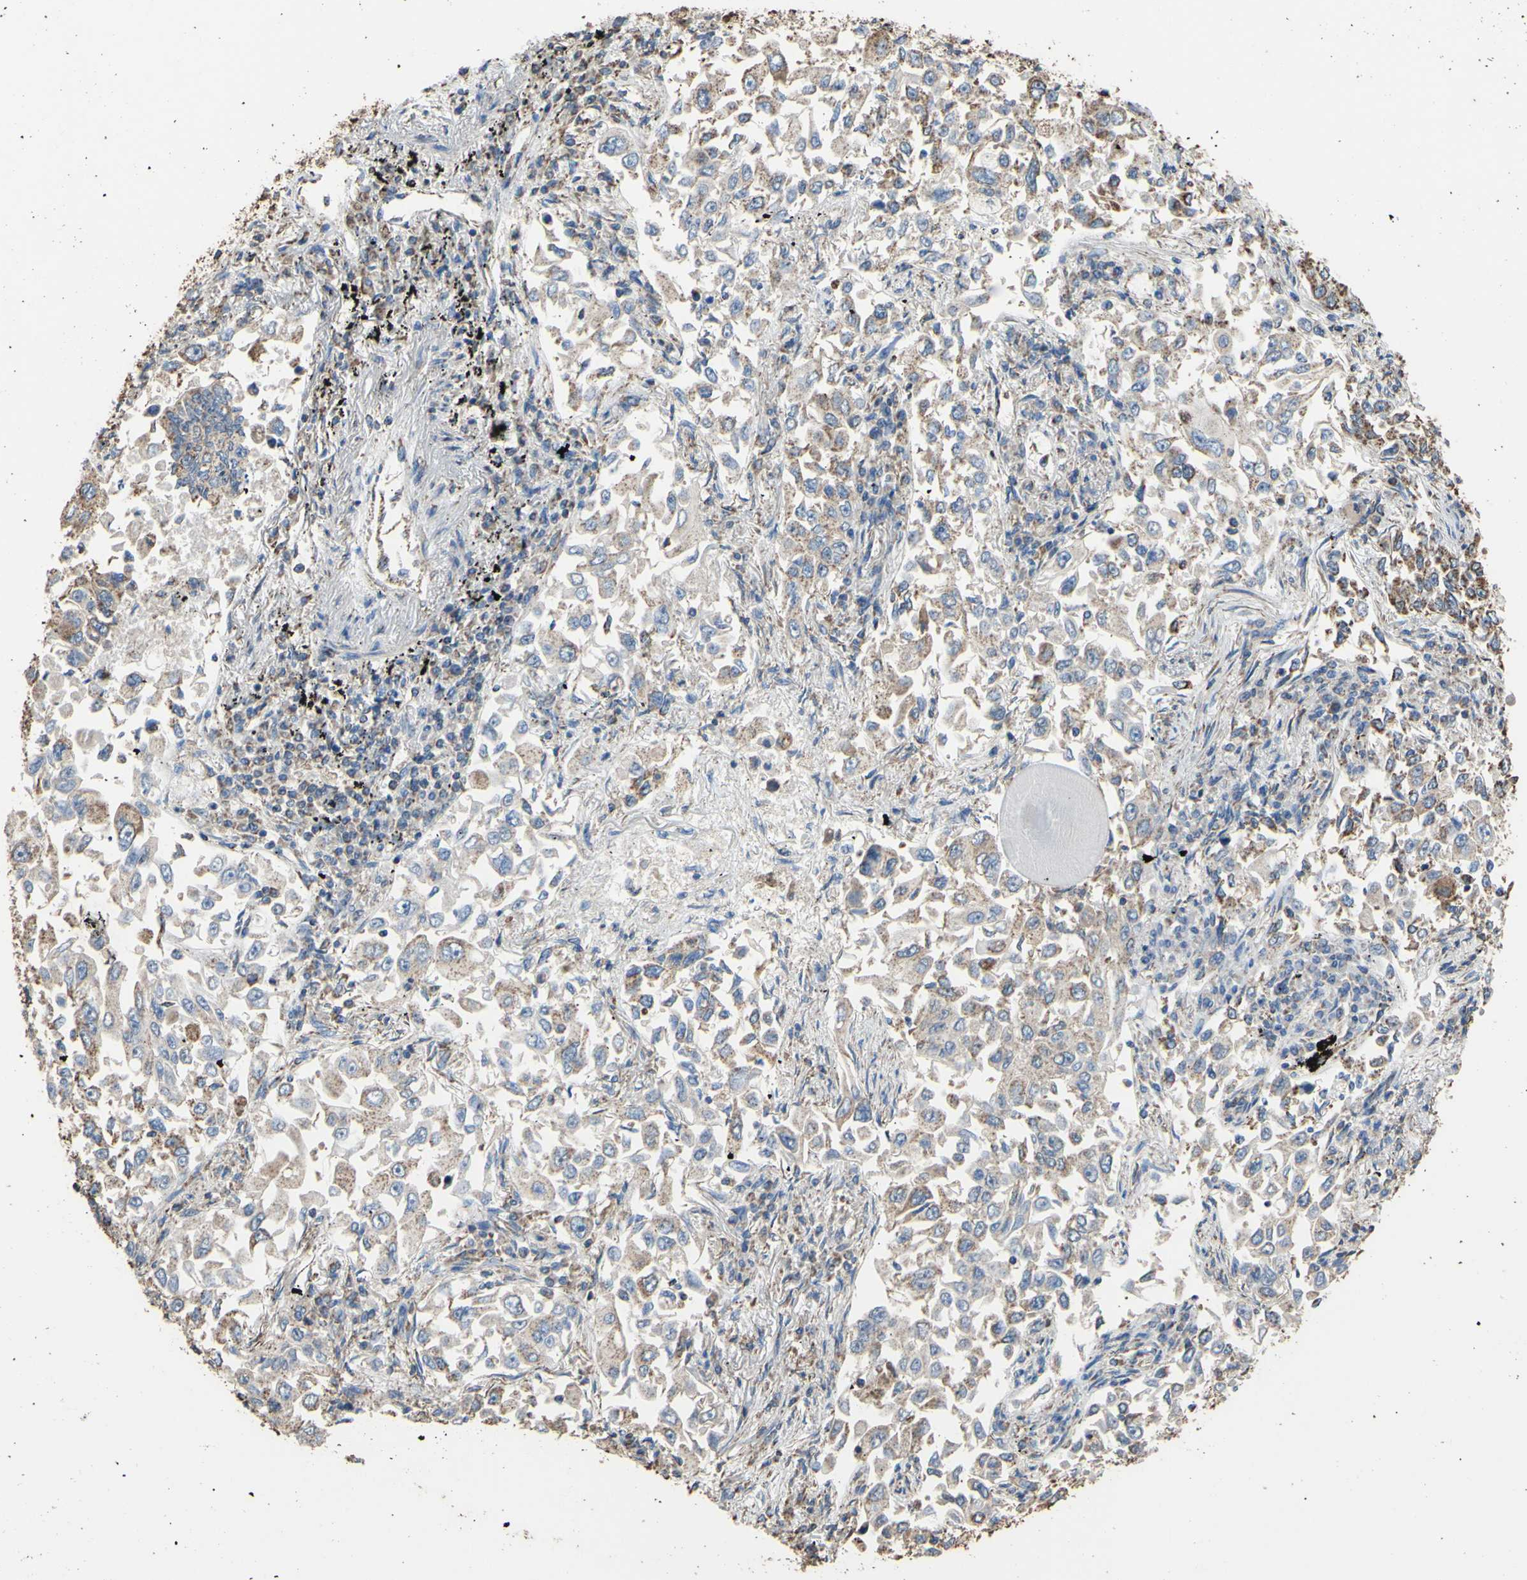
{"staining": {"intensity": "weak", "quantity": ">75%", "location": "cytoplasmic/membranous"}, "tissue": "lung cancer", "cell_type": "Tumor cells", "image_type": "cancer", "snomed": [{"axis": "morphology", "description": "Adenocarcinoma, NOS"}, {"axis": "topography", "description": "Lung"}], "caption": "Tumor cells exhibit low levels of weak cytoplasmic/membranous staining in about >75% of cells in lung cancer (adenocarcinoma).", "gene": "CMKLR2", "patient": {"sex": "male", "age": 84}}